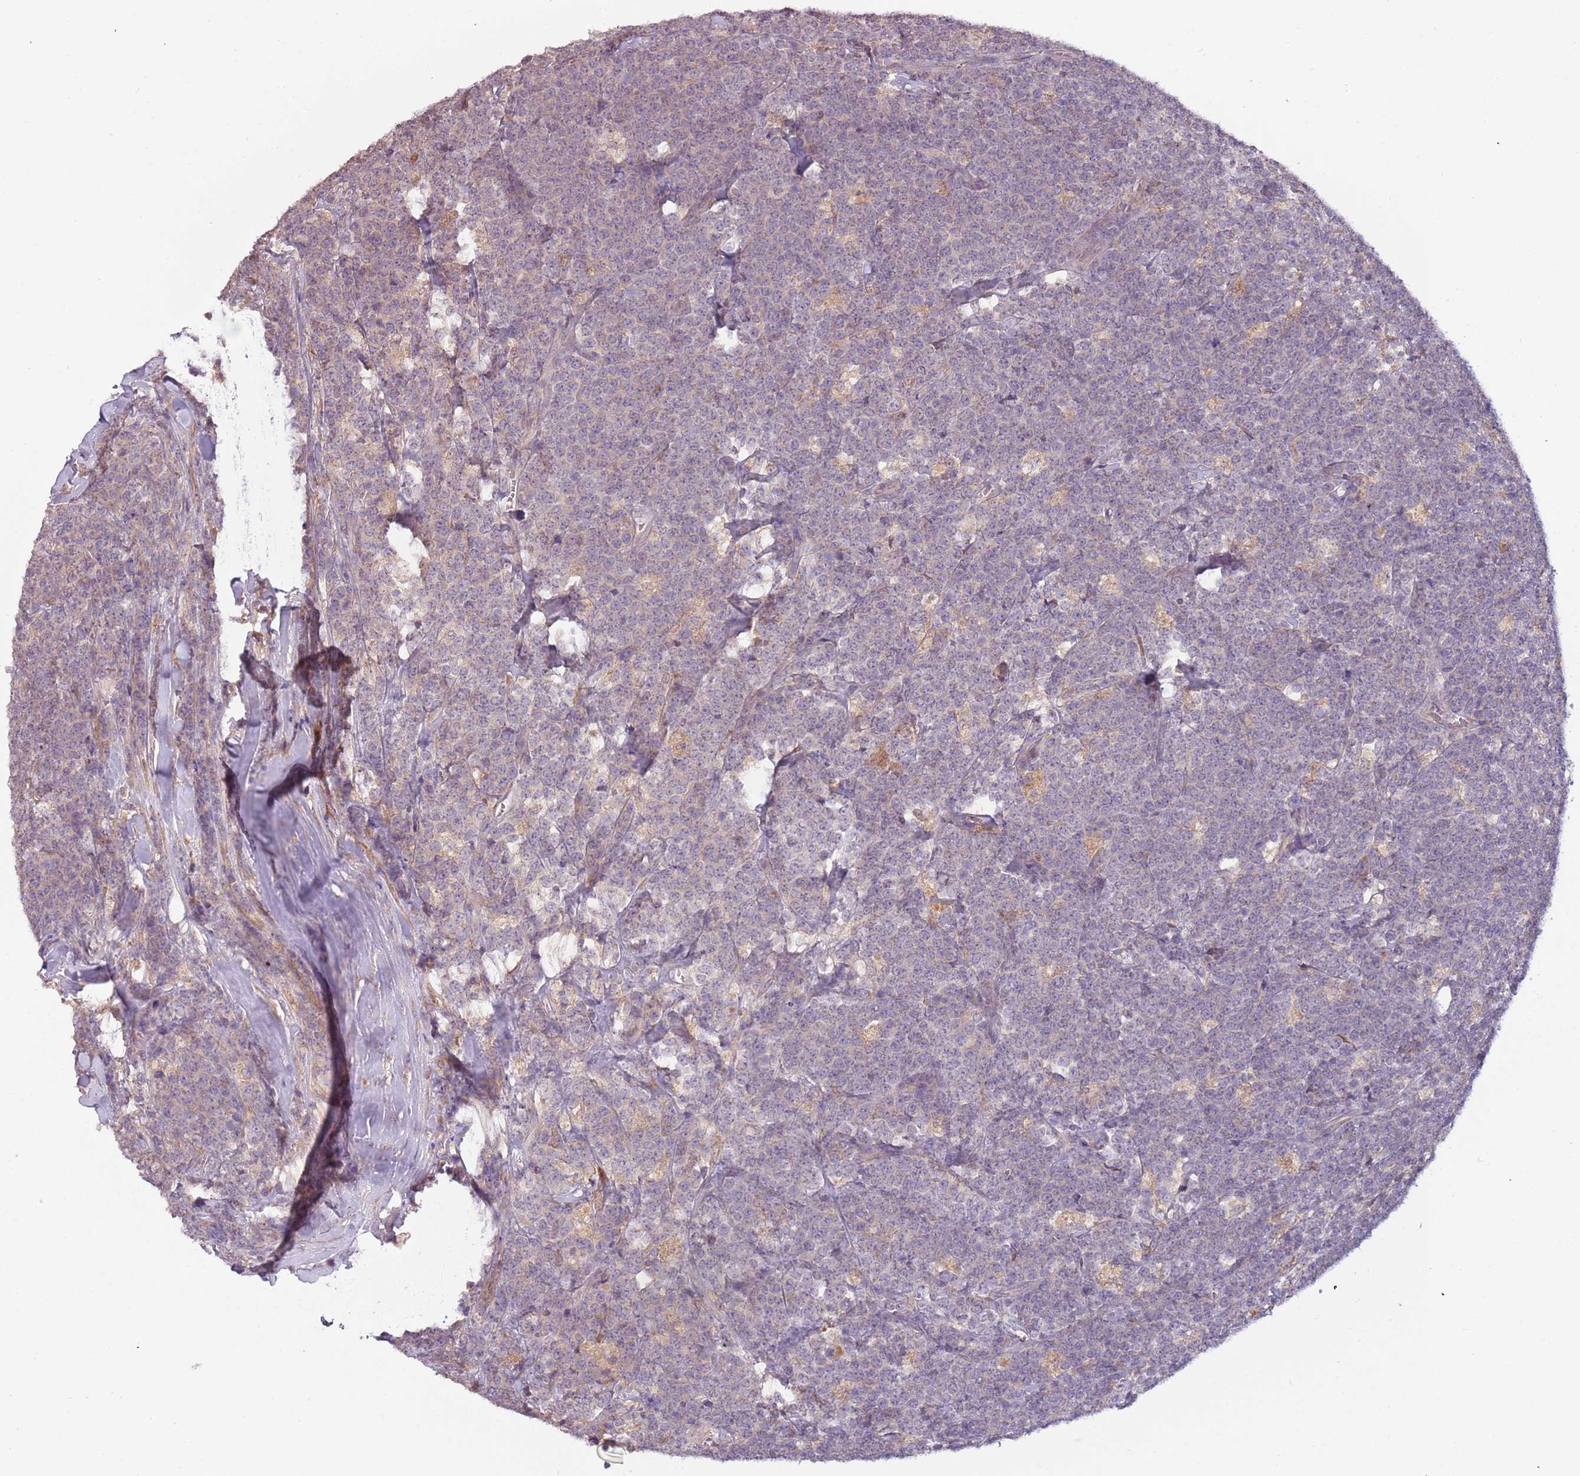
{"staining": {"intensity": "negative", "quantity": "none", "location": "none"}, "tissue": "lymphoma", "cell_type": "Tumor cells", "image_type": "cancer", "snomed": [{"axis": "morphology", "description": "Malignant lymphoma, non-Hodgkin's type, High grade"}, {"axis": "topography", "description": "Small intestine"}, {"axis": "topography", "description": "Colon"}], "caption": "DAB (3,3'-diaminobenzidine) immunohistochemical staining of human malignant lymphoma, non-Hodgkin's type (high-grade) displays no significant expression in tumor cells.", "gene": "FECH", "patient": {"sex": "male", "age": 8}}